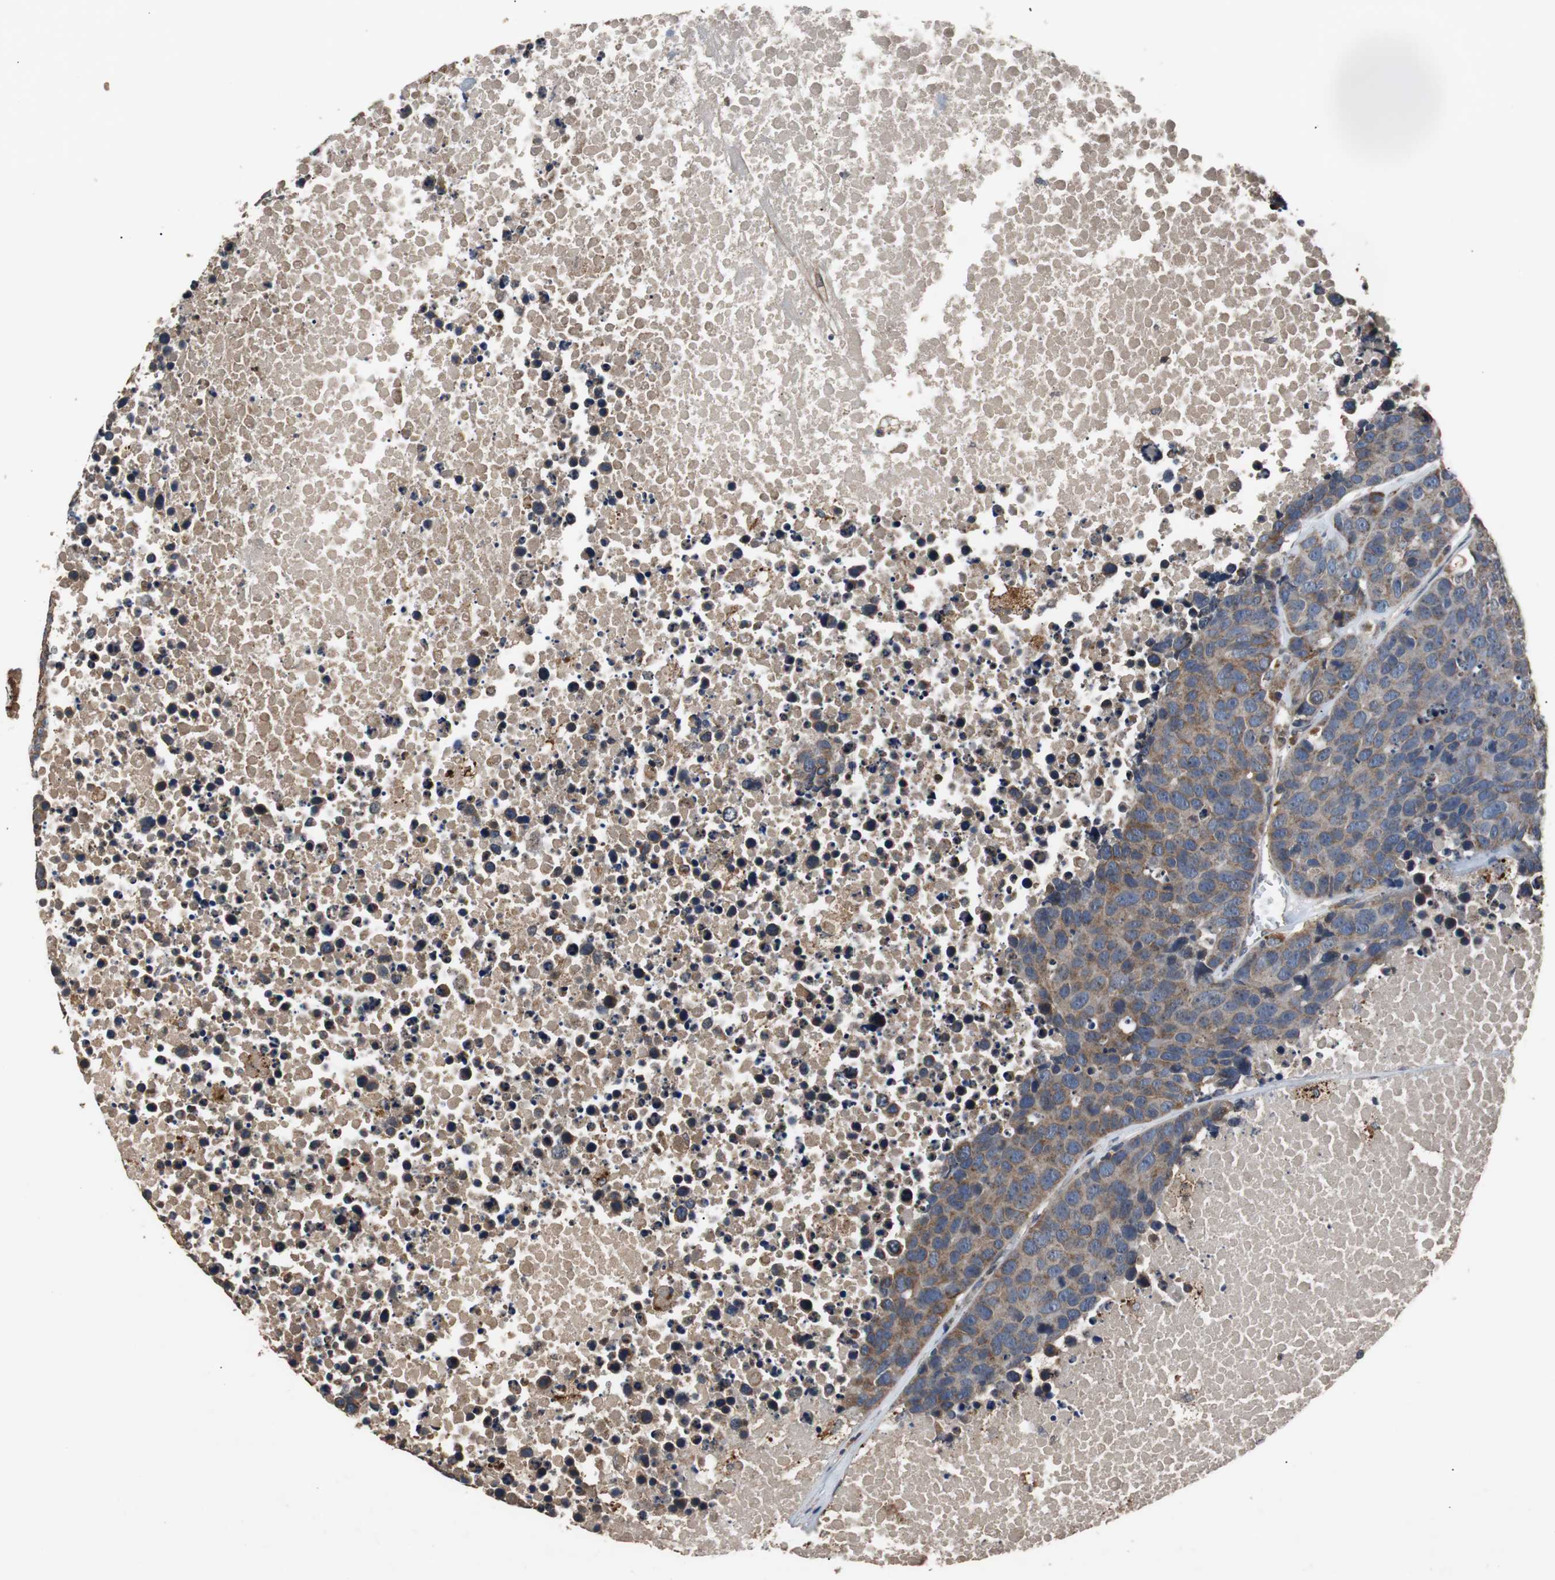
{"staining": {"intensity": "strong", "quantity": ">75%", "location": "cytoplasmic/membranous"}, "tissue": "carcinoid", "cell_type": "Tumor cells", "image_type": "cancer", "snomed": [{"axis": "morphology", "description": "Carcinoid, malignant, NOS"}, {"axis": "topography", "description": "Lung"}], "caption": "Immunohistochemistry of carcinoid demonstrates high levels of strong cytoplasmic/membranous staining in approximately >75% of tumor cells.", "gene": "PITRM1", "patient": {"sex": "male", "age": 60}}